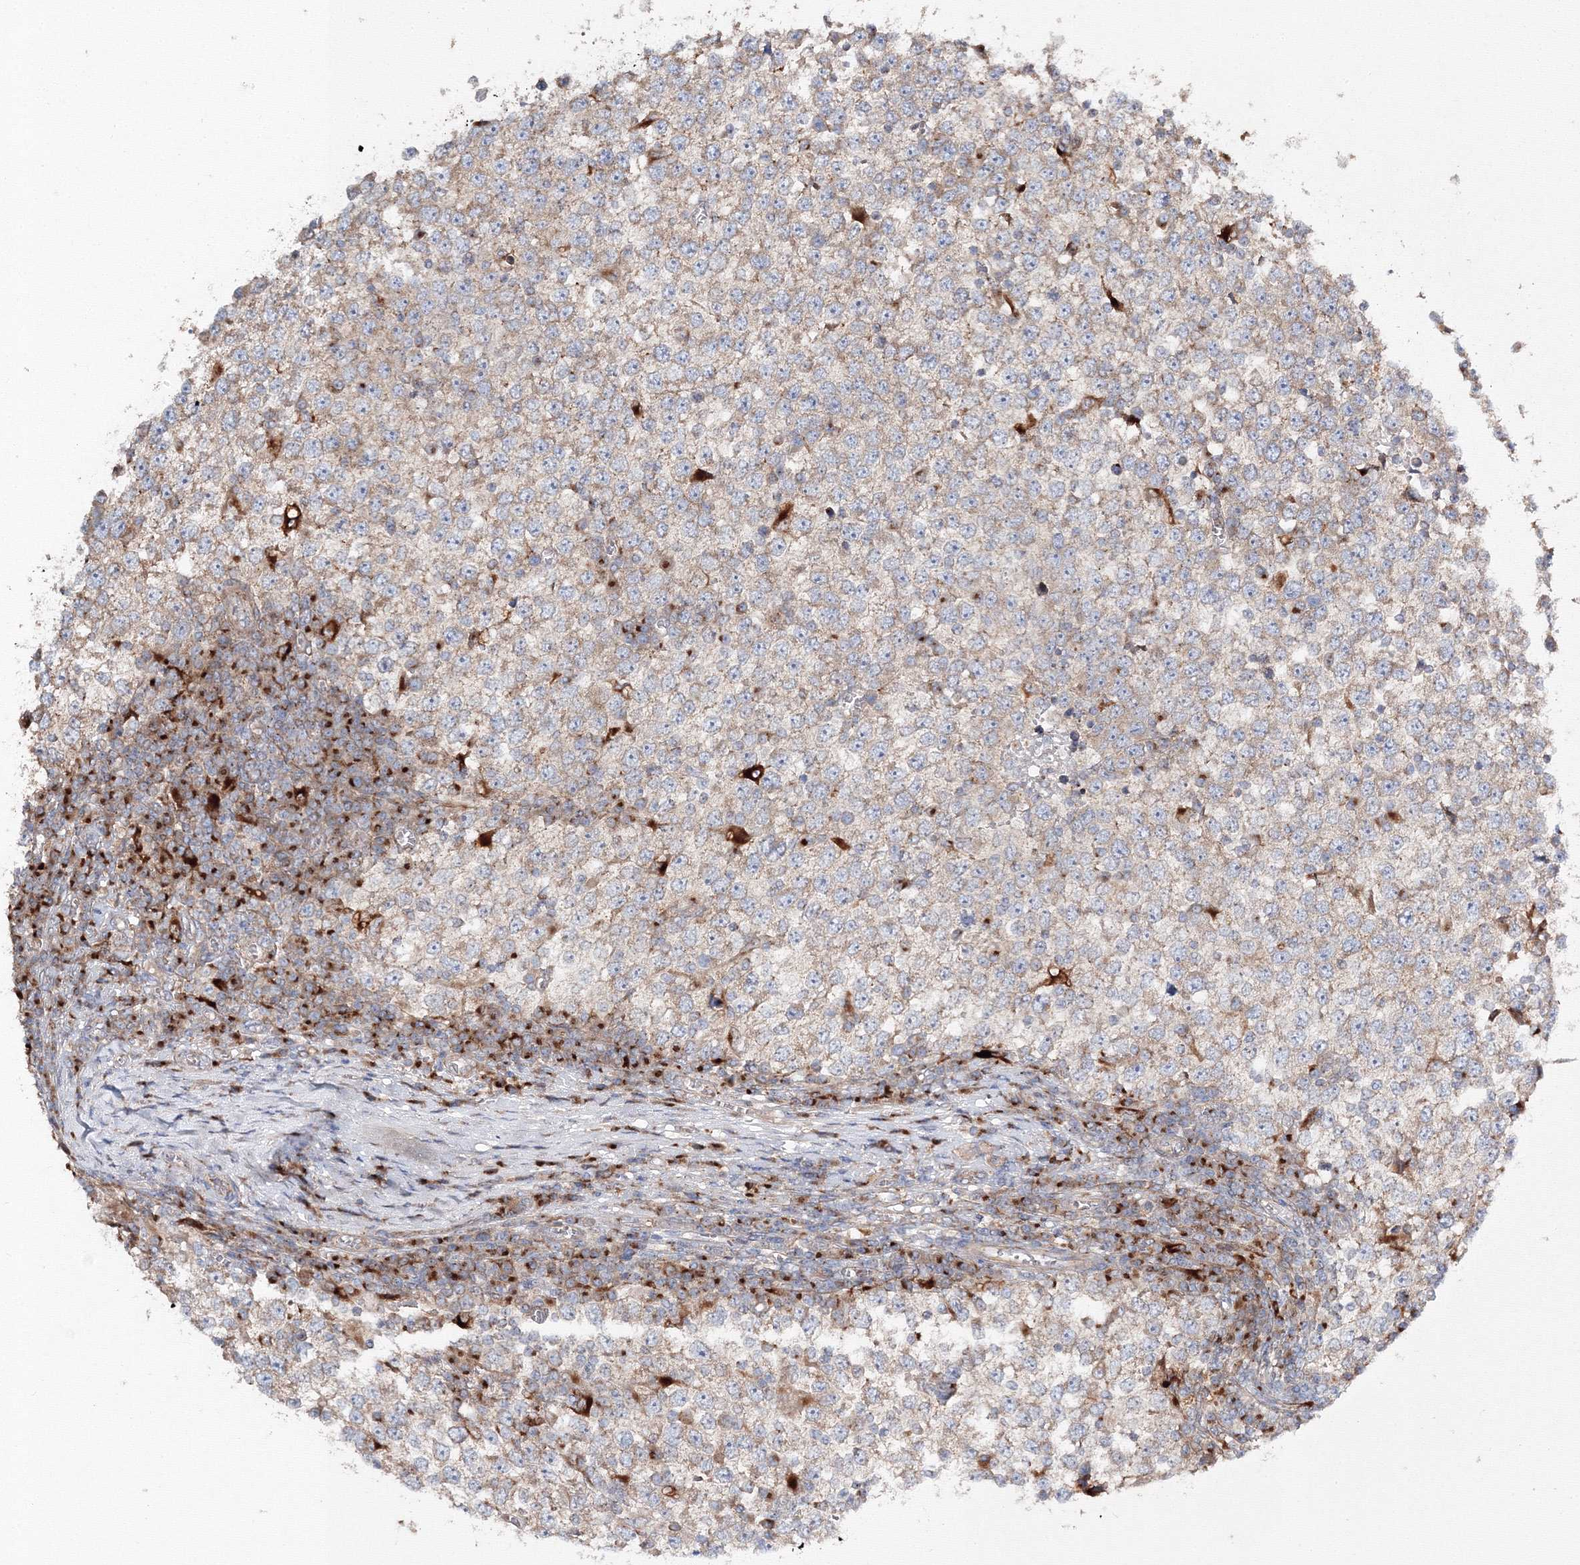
{"staining": {"intensity": "weak", "quantity": "25%-75%", "location": "cytoplasmic/membranous"}, "tissue": "testis cancer", "cell_type": "Tumor cells", "image_type": "cancer", "snomed": [{"axis": "morphology", "description": "Seminoma, NOS"}, {"axis": "topography", "description": "Testis"}], "caption": "Testis seminoma stained for a protein (brown) reveals weak cytoplasmic/membranous positive expression in about 25%-75% of tumor cells.", "gene": "DDO", "patient": {"sex": "male", "age": 65}}